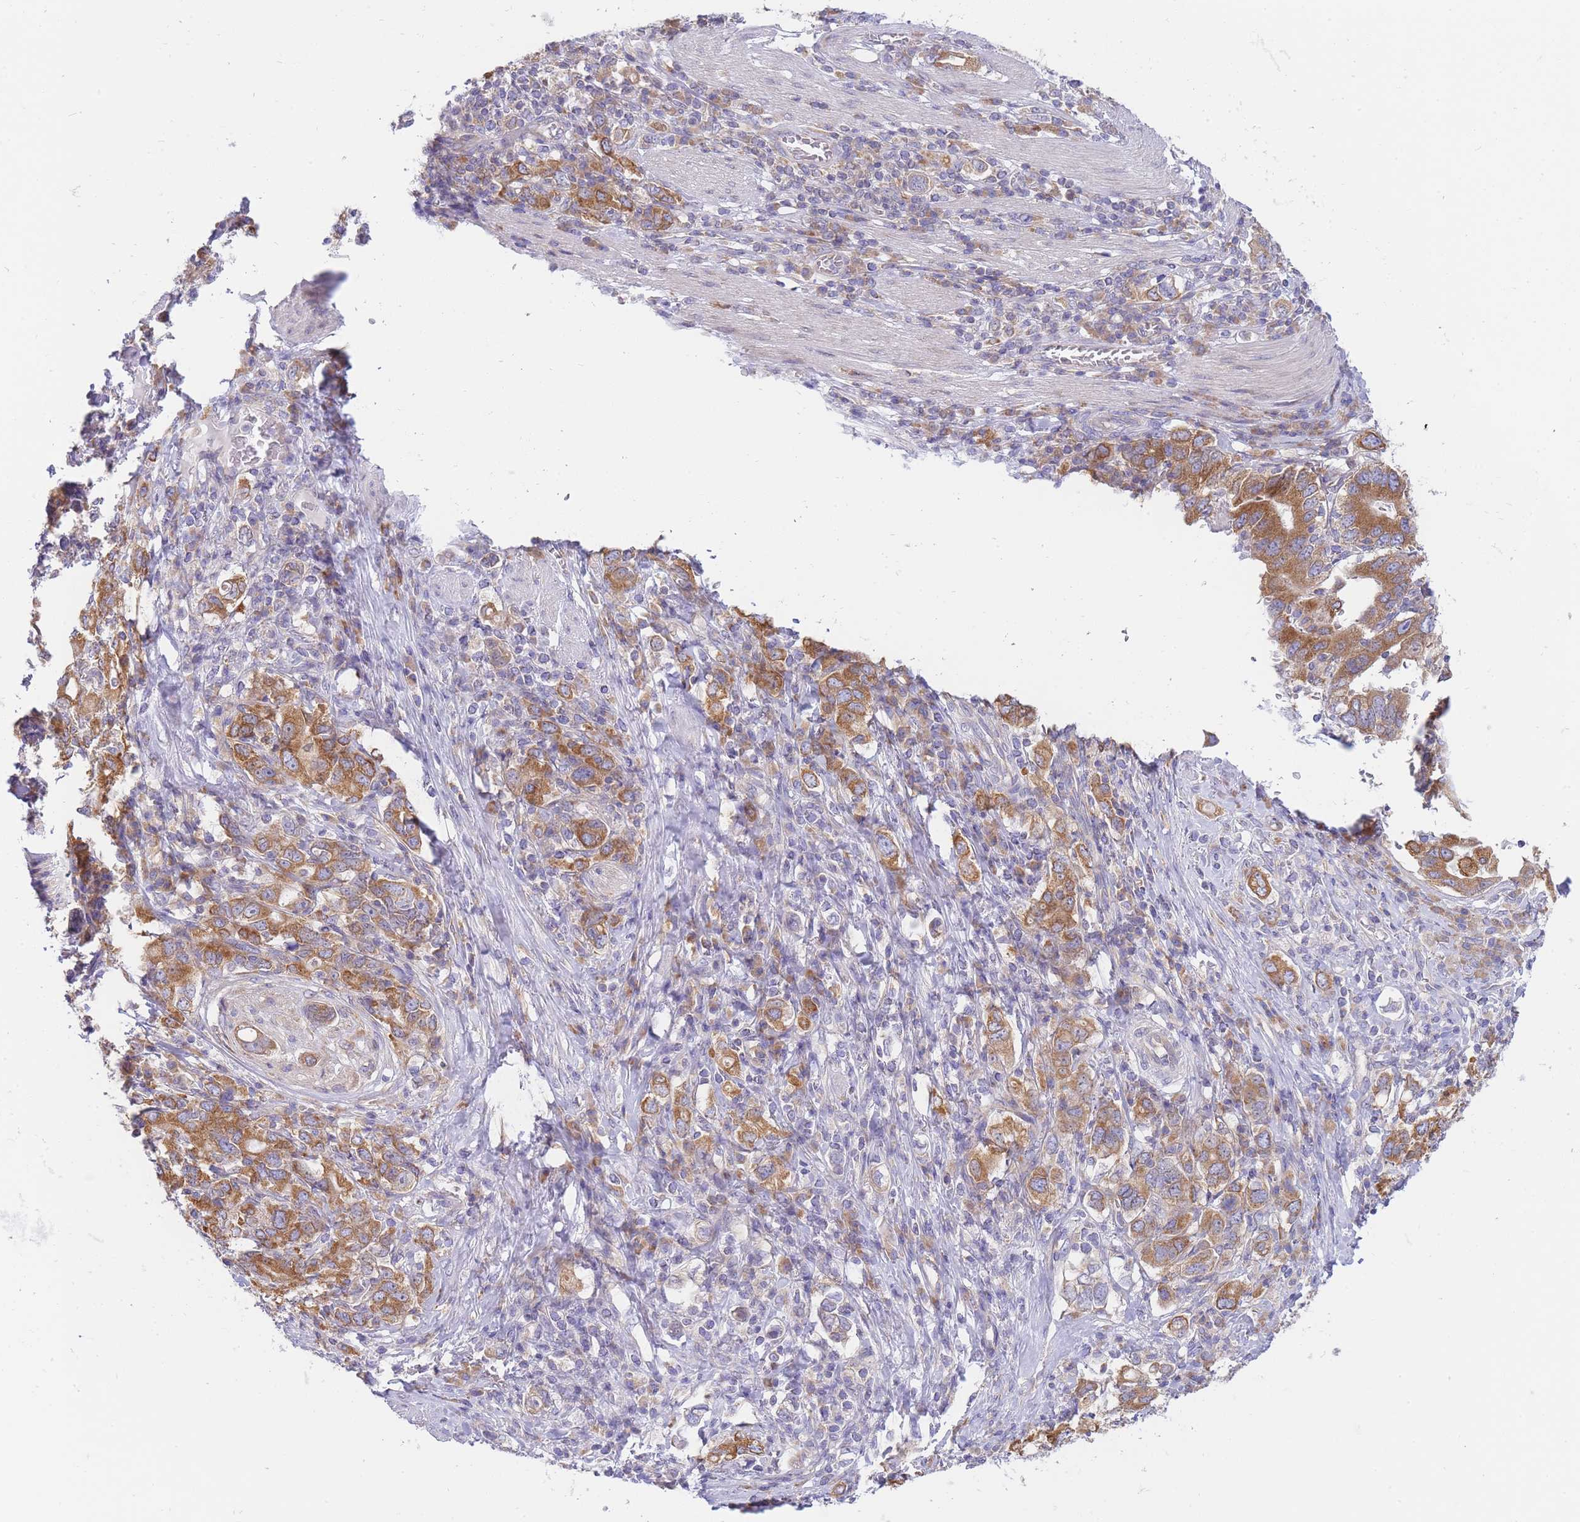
{"staining": {"intensity": "moderate", "quantity": ">75%", "location": "cytoplasmic/membranous"}, "tissue": "stomach cancer", "cell_type": "Tumor cells", "image_type": "cancer", "snomed": [{"axis": "morphology", "description": "Adenocarcinoma, NOS"}, {"axis": "topography", "description": "Stomach, upper"}, {"axis": "topography", "description": "Stomach"}], "caption": "Stomach cancer (adenocarcinoma) tissue reveals moderate cytoplasmic/membranous staining in approximately >75% of tumor cells, visualized by immunohistochemistry.", "gene": "SH2B2", "patient": {"sex": "male", "age": 62}}